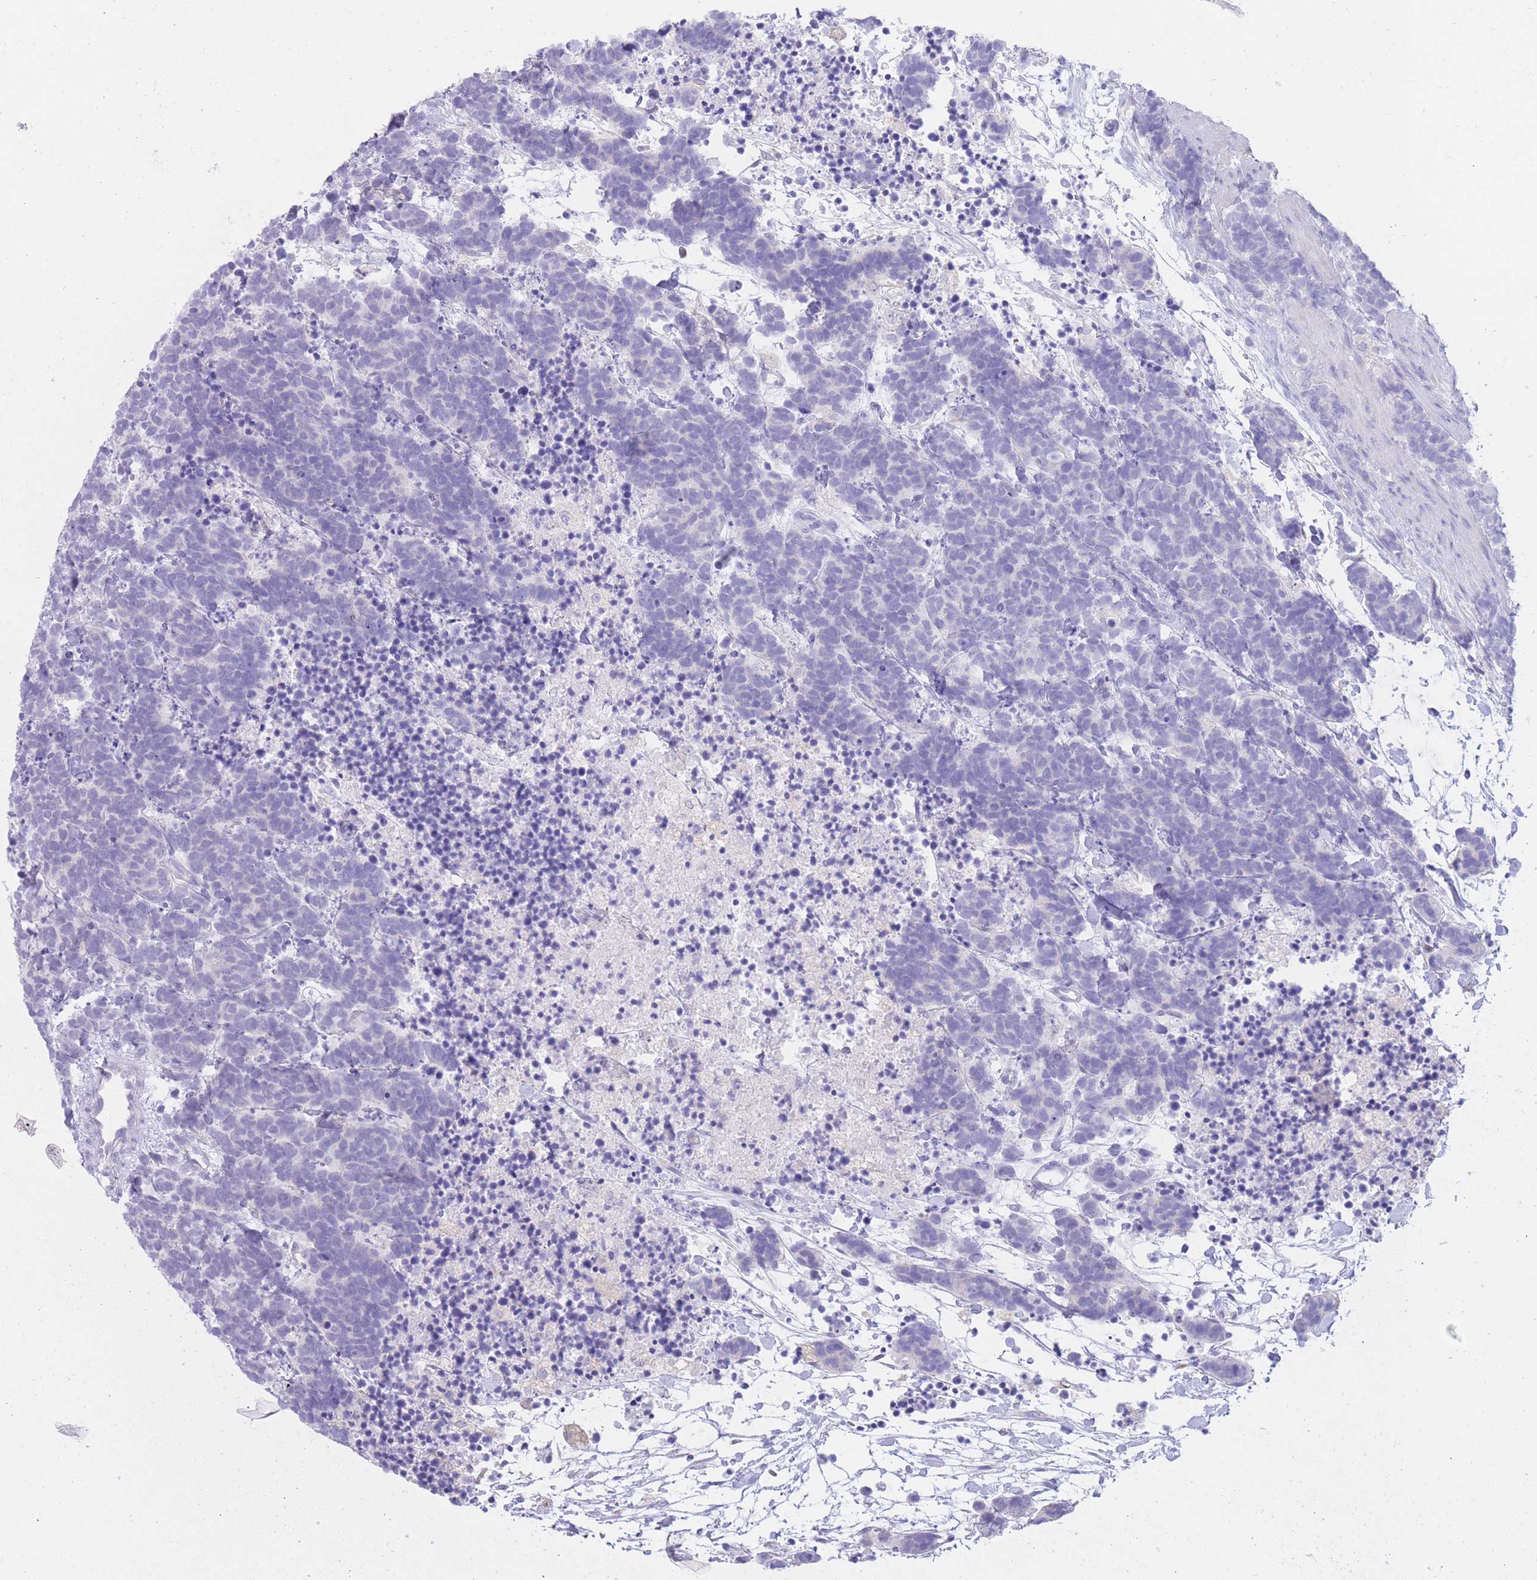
{"staining": {"intensity": "negative", "quantity": "none", "location": "none"}, "tissue": "carcinoid", "cell_type": "Tumor cells", "image_type": "cancer", "snomed": [{"axis": "morphology", "description": "Carcinoma, NOS"}, {"axis": "morphology", "description": "Carcinoid, malignant, NOS"}, {"axis": "topography", "description": "Prostate"}], "caption": "This histopathology image is of carcinoid stained with immunohistochemistry to label a protein in brown with the nuclei are counter-stained blue. There is no expression in tumor cells.", "gene": "FAH", "patient": {"sex": "male", "age": 57}}